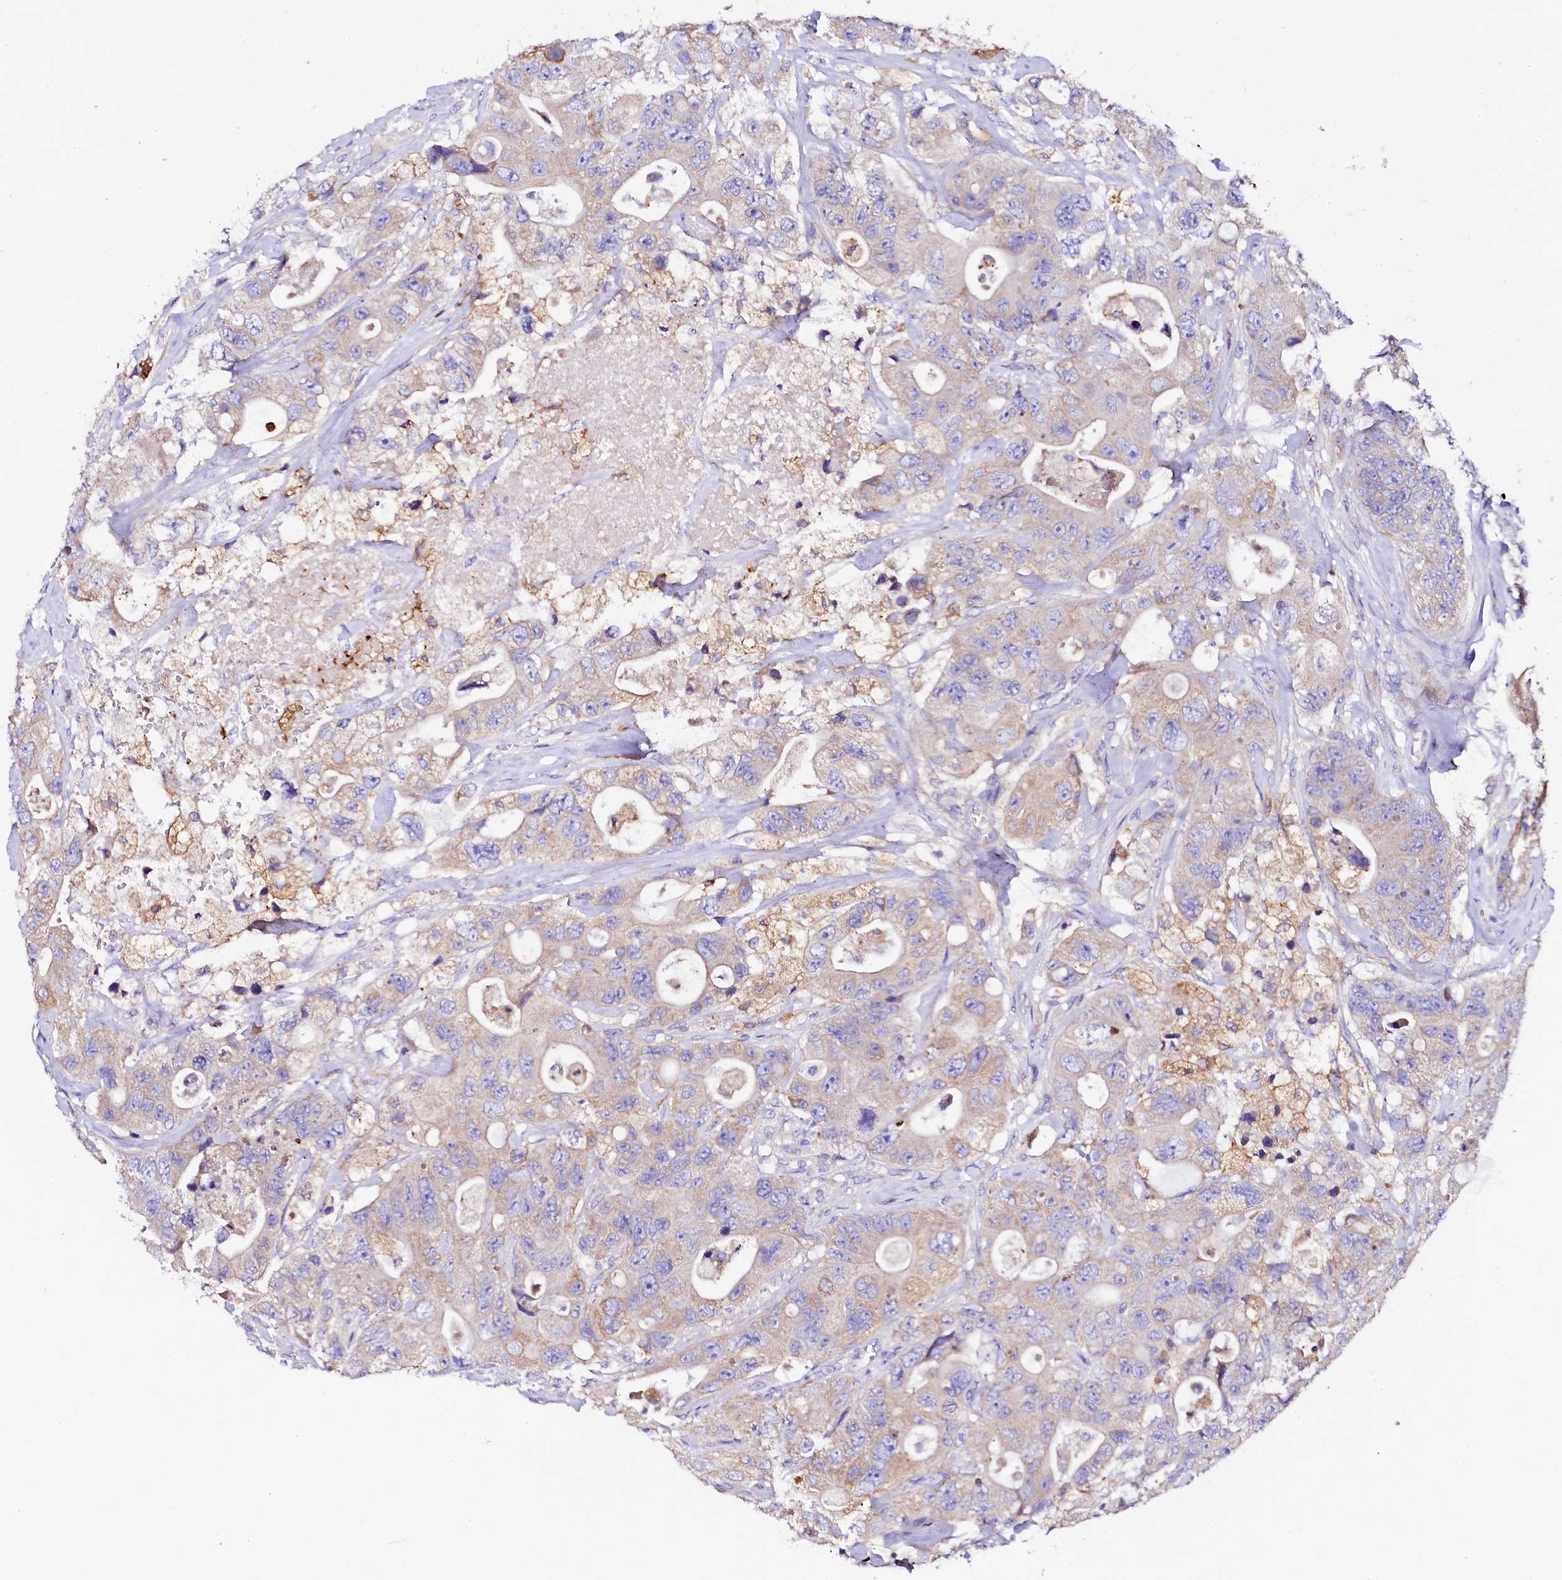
{"staining": {"intensity": "weak", "quantity": "25%-75%", "location": "cytoplasmic/membranous"}, "tissue": "colorectal cancer", "cell_type": "Tumor cells", "image_type": "cancer", "snomed": [{"axis": "morphology", "description": "Adenocarcinoma, NOS"}, {"axis": "topography", "description": "Colon"}], "caption": "Colorectal adenocarcinoma stained for a protein (brown) exhibits weak cytoplasmic/membranous positive staining in about 25%-75% of tumor cells.", "gene": "NAA16", "patient": {"sex": "female", "age": 46}}